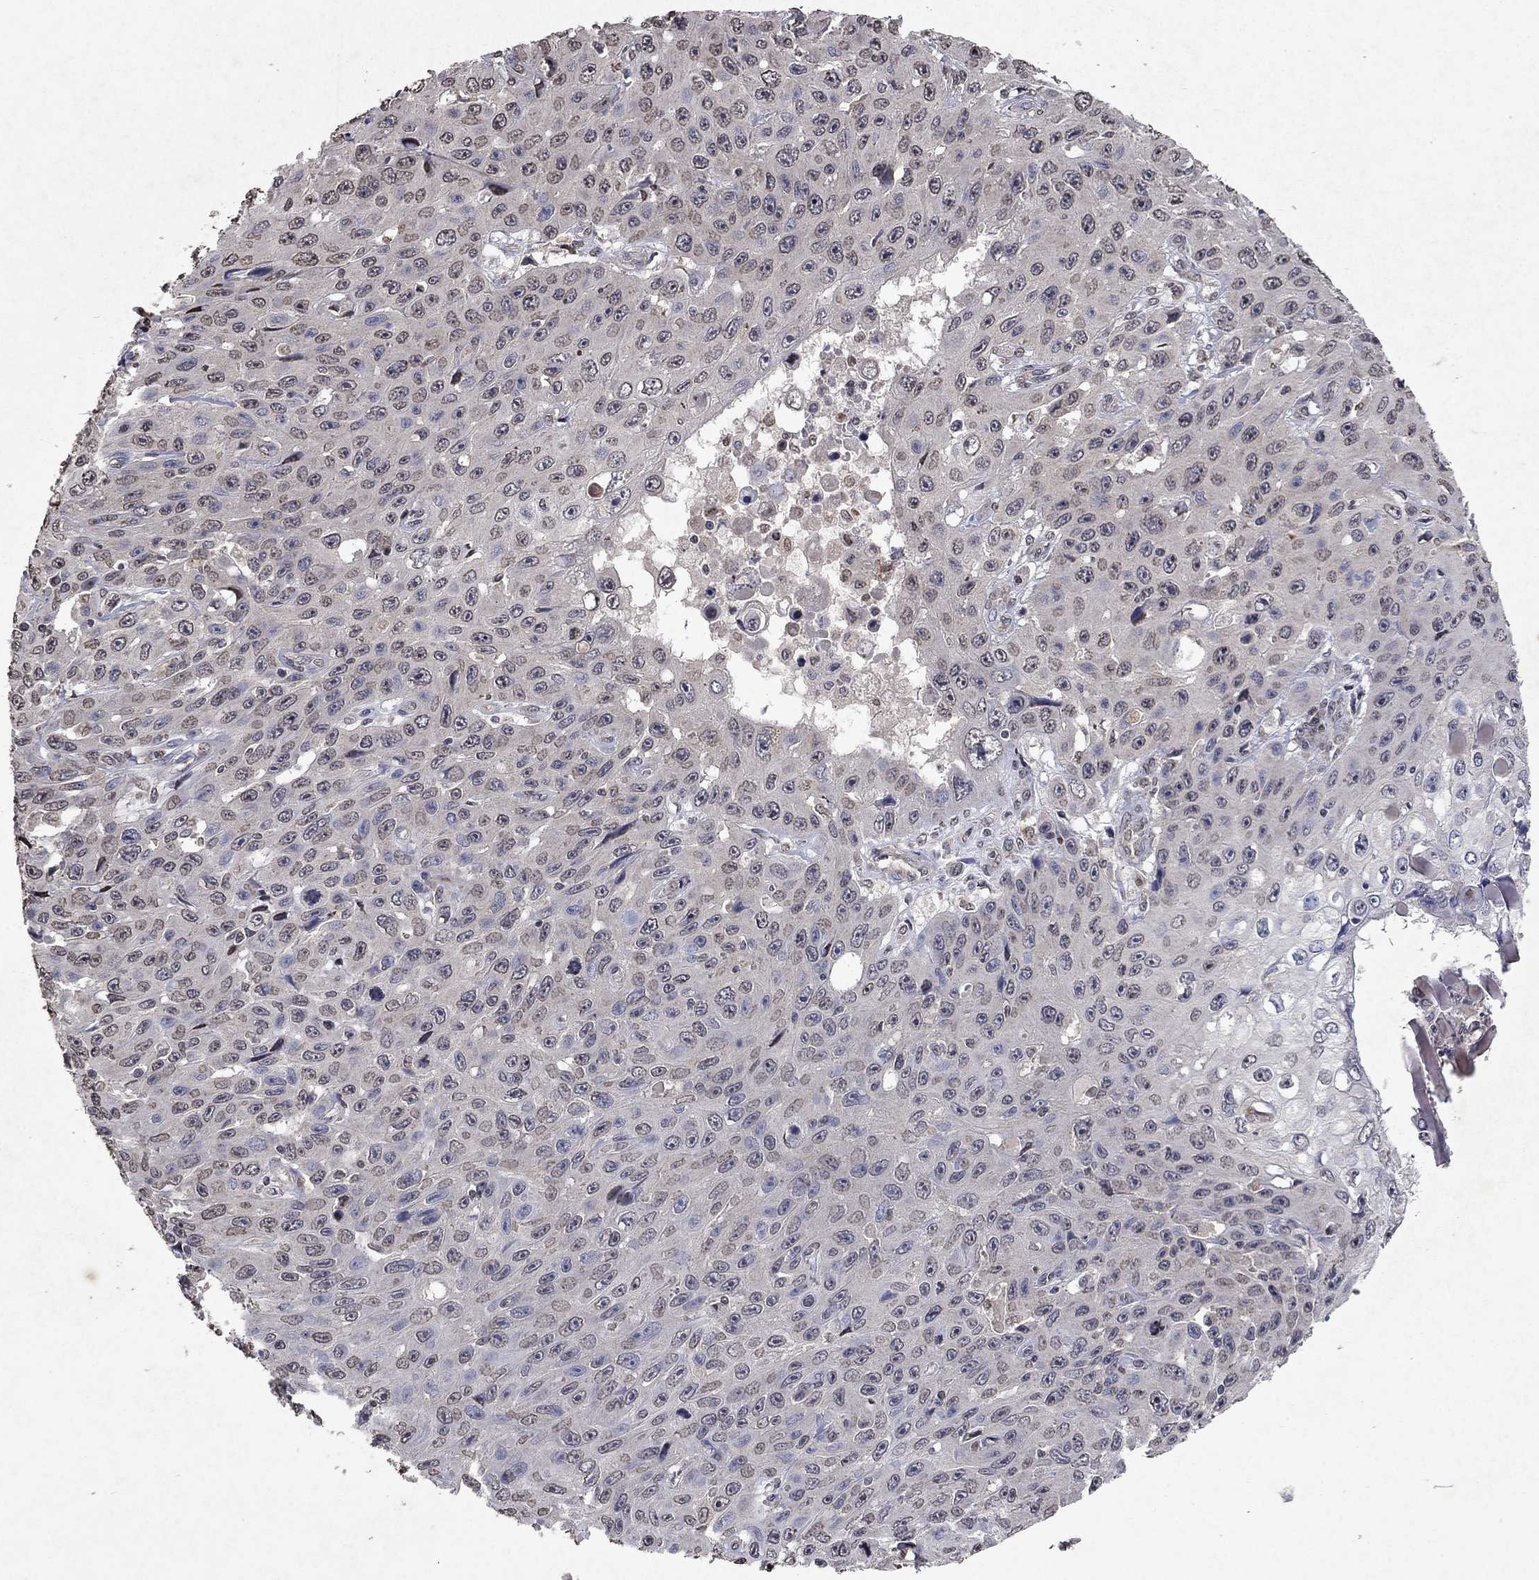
{"staining": {"intensity": "weak", "quantity": "<25%", "location": "nuclear"}, "tissue": "skin cancer", "cell_type": "Tumor cells", "image_type": "cancer", "snomed": [{"axis": "morphology", "description": "Squamous cell carcinoma, NOS"}, {"axis": "topography", "description": "Skin"}], "caption": "Immunohistochemistry of squamous cell carcinoma (skin) displays no positivity in tumor cells.", "gene": "TTC38", "patient": {"sex": "male", "age": 82}}